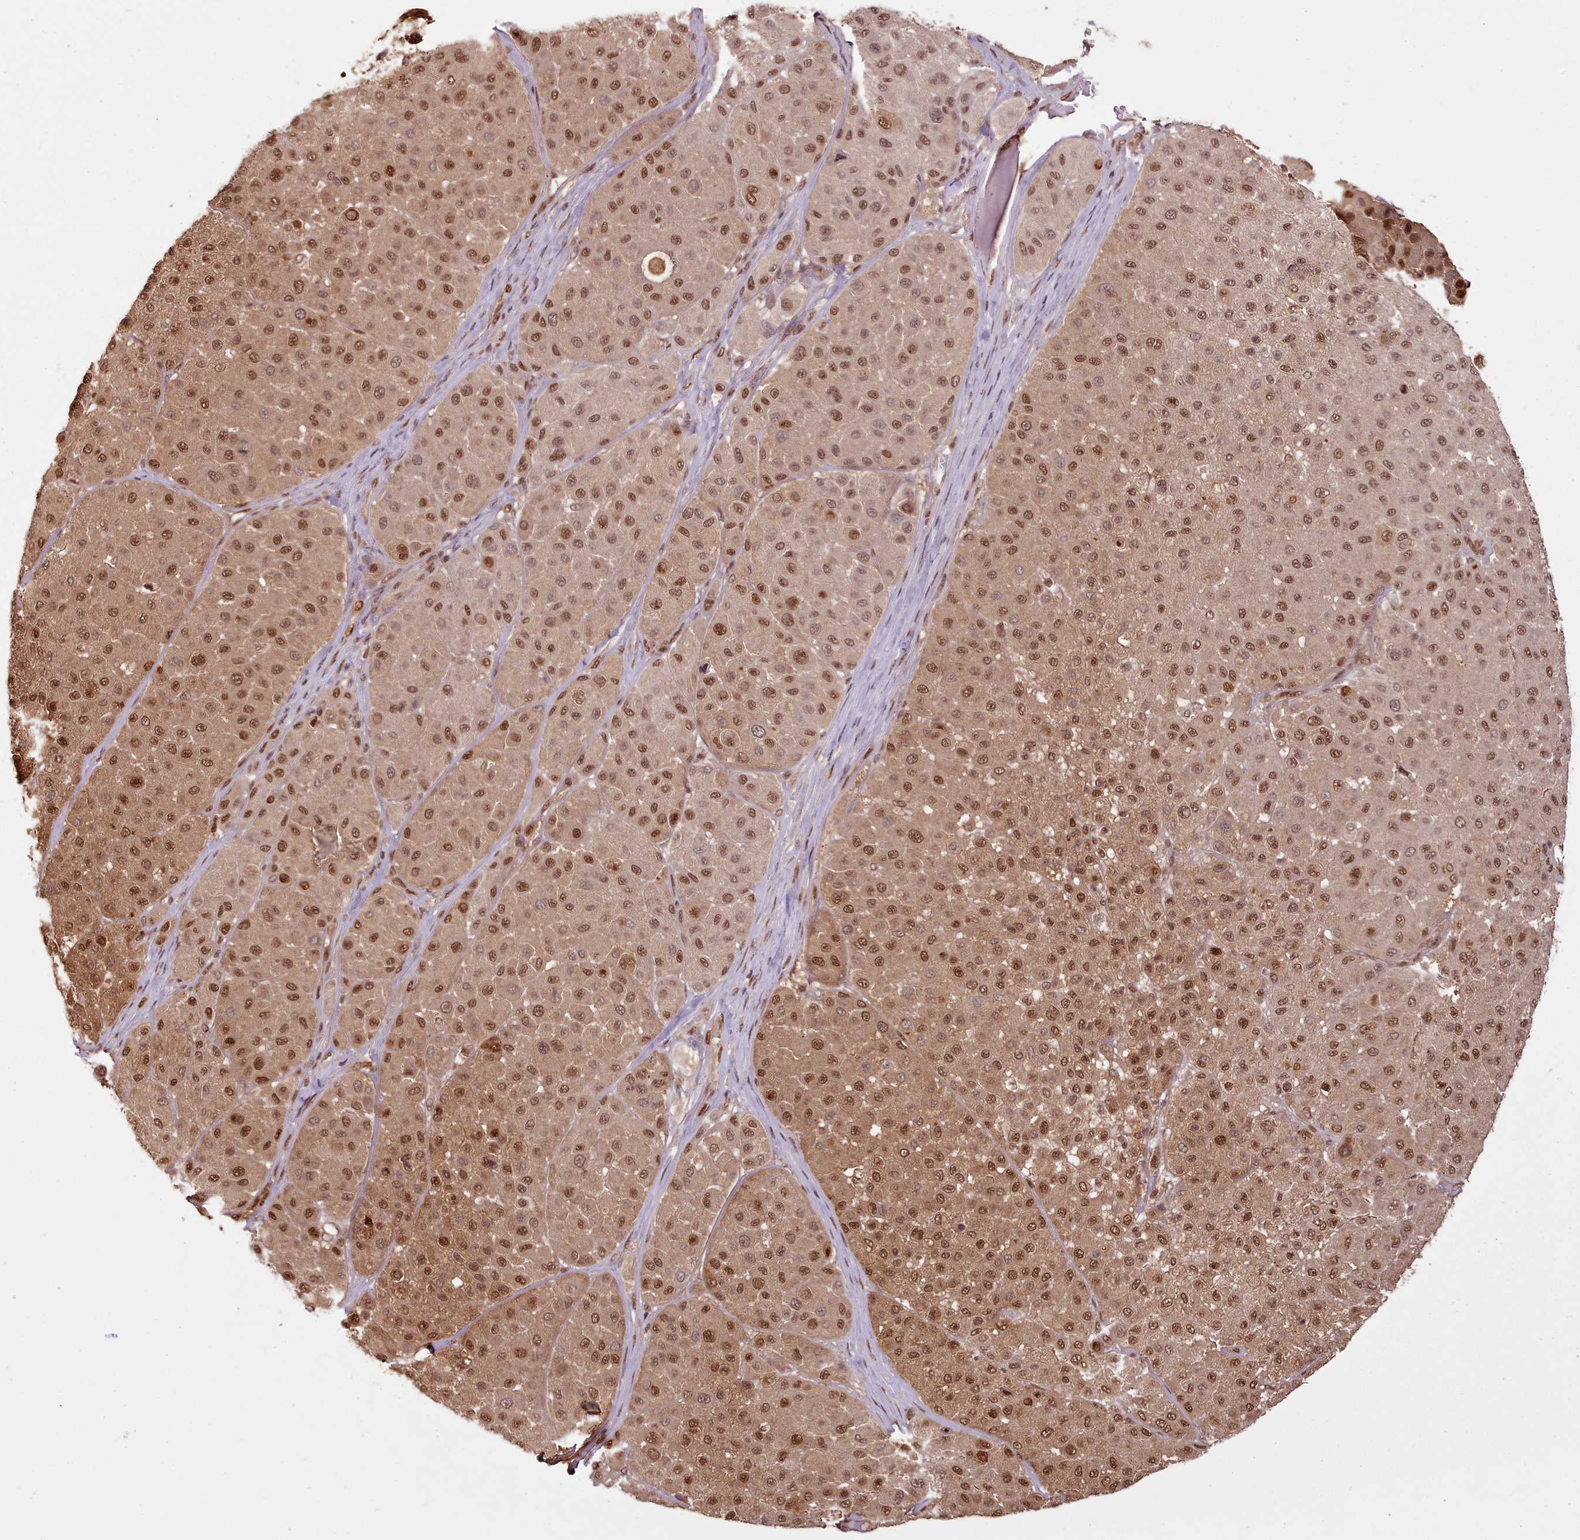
{"staining": {"intensity": "moderate", "quantity": ">75%", "location": "cytoplasmic/membranous,nuclear"}, "tissue": "melanoma", "cell_type": "Tumor cells", "image_type": "cancer", "snomed": [{"axis": "morphology", "description": "Malignant melanoma, Metastatic site"}, {"axis": "topography", "description": "Smooth muscle"}], "caption": "An IHC histopathology image of neoplastic tissue is shown. Protein staining in brown labels moderate cytoplasmic/membranous and nuclear positivity in malignant melanoma (metastatic site) within tumor cells. (Stains: DAB (3,3'-diaminobenzidine) in brown, nuclei in blue, Microscopy: brightfield microscopy at high magnification).", "gene": "RPS27A", "patient": {"sex": "male", "age": 41}}